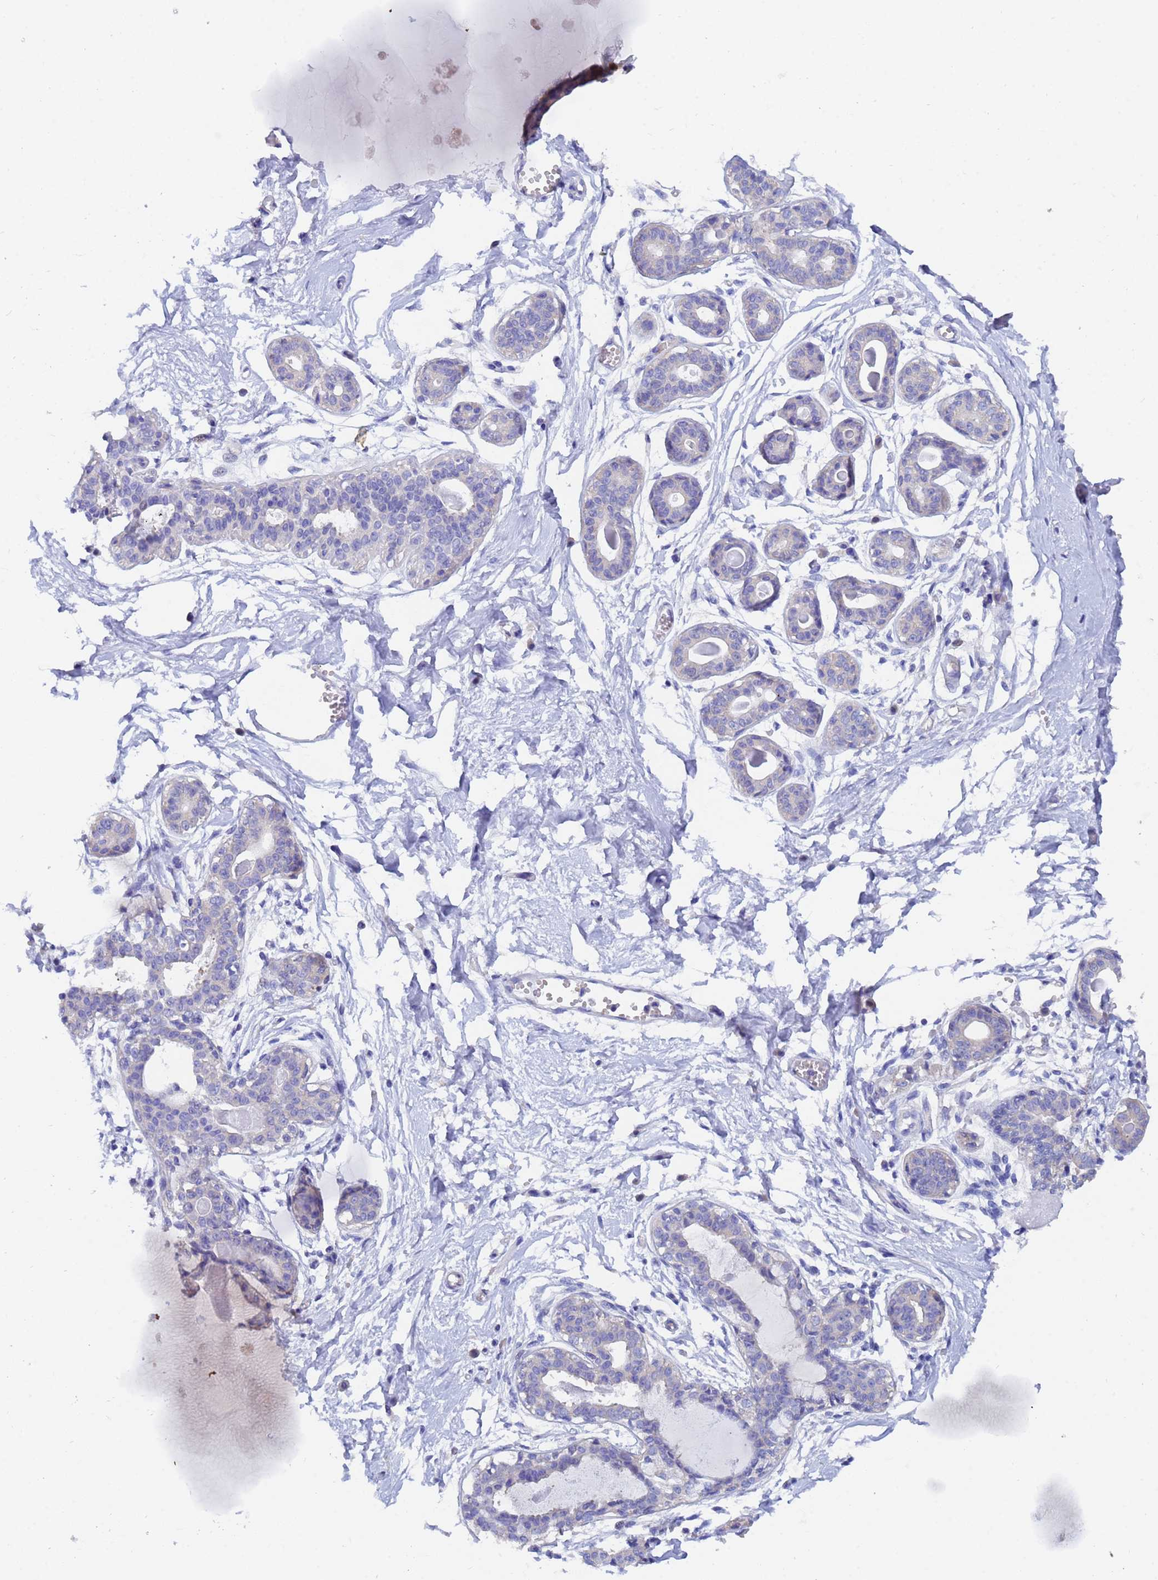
{"staining": {"intensity": "negative", "quantity": "none", "location": "none"}, "tissue": "breast", "cell_type": "Glandular cells", "image_type": "normal", "snomed": [{"axis": "morphology", "description": "Normal tissue, NOS"}, {"axis": "topography", "description": "Breast"}], "caption": "Immunohistochemistry of unremarkable breast displays no staining in glandular cells.", "gene": "UBE2O", "patient": {"sex": "female", "age": 45}}